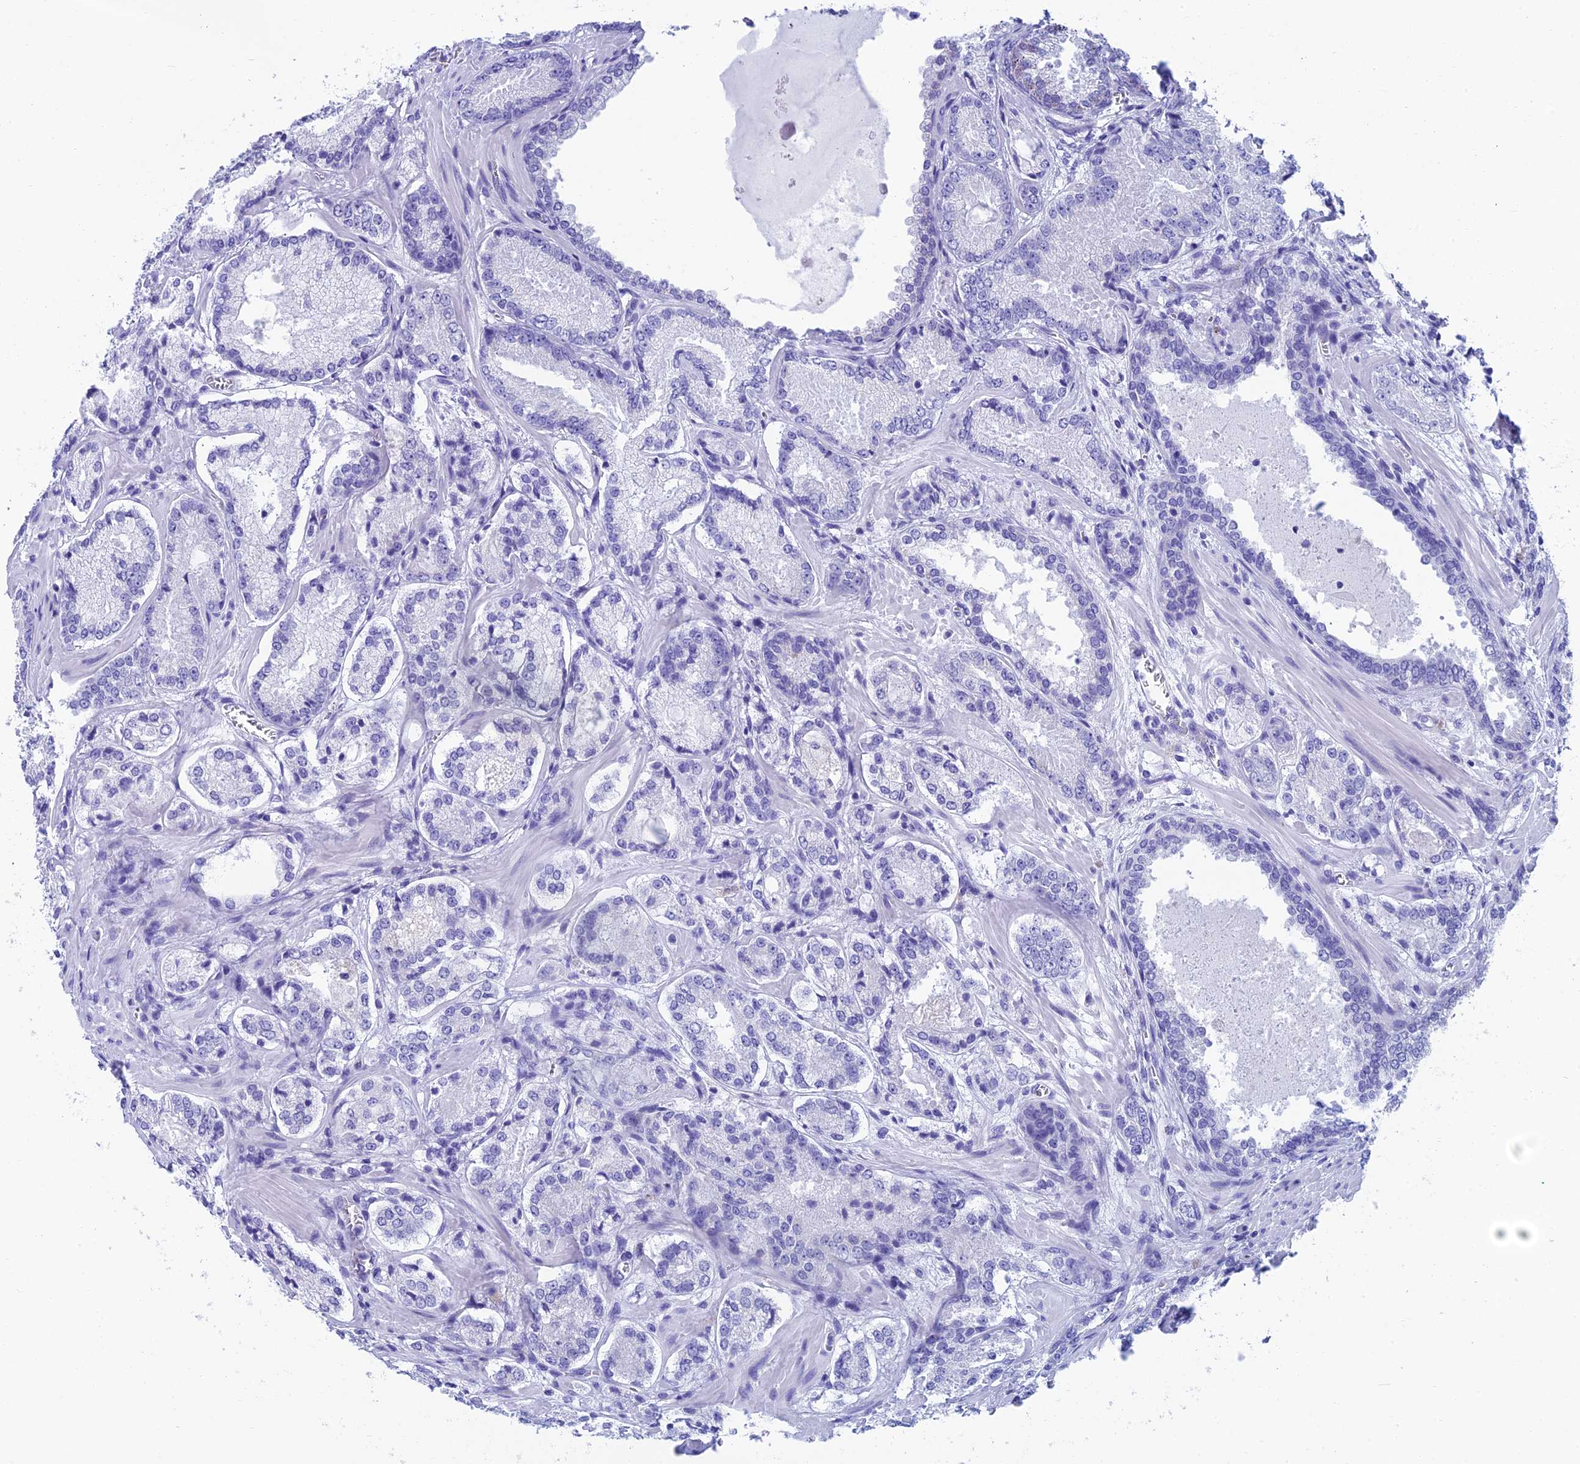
{"staining": {"intensity": "negative", "quantity": "none", "location": "none"}, "tissue": "prostate cancer", "cell_type": "Tumor cells", "image_type": "cancer", "snomed": [{"axis": "morphology", "description": "Adenocarcinoma, Low grade"}, {"axis": "topography", "description": "Prostate"}], "caption": "This is an IHC photomicrograph of prostate cancer (adenocarcinoma (low-grade)). There is no positivity in tumor cells.", "gene": "REEP4", "patient": {"sex": "male", "age": 74}}